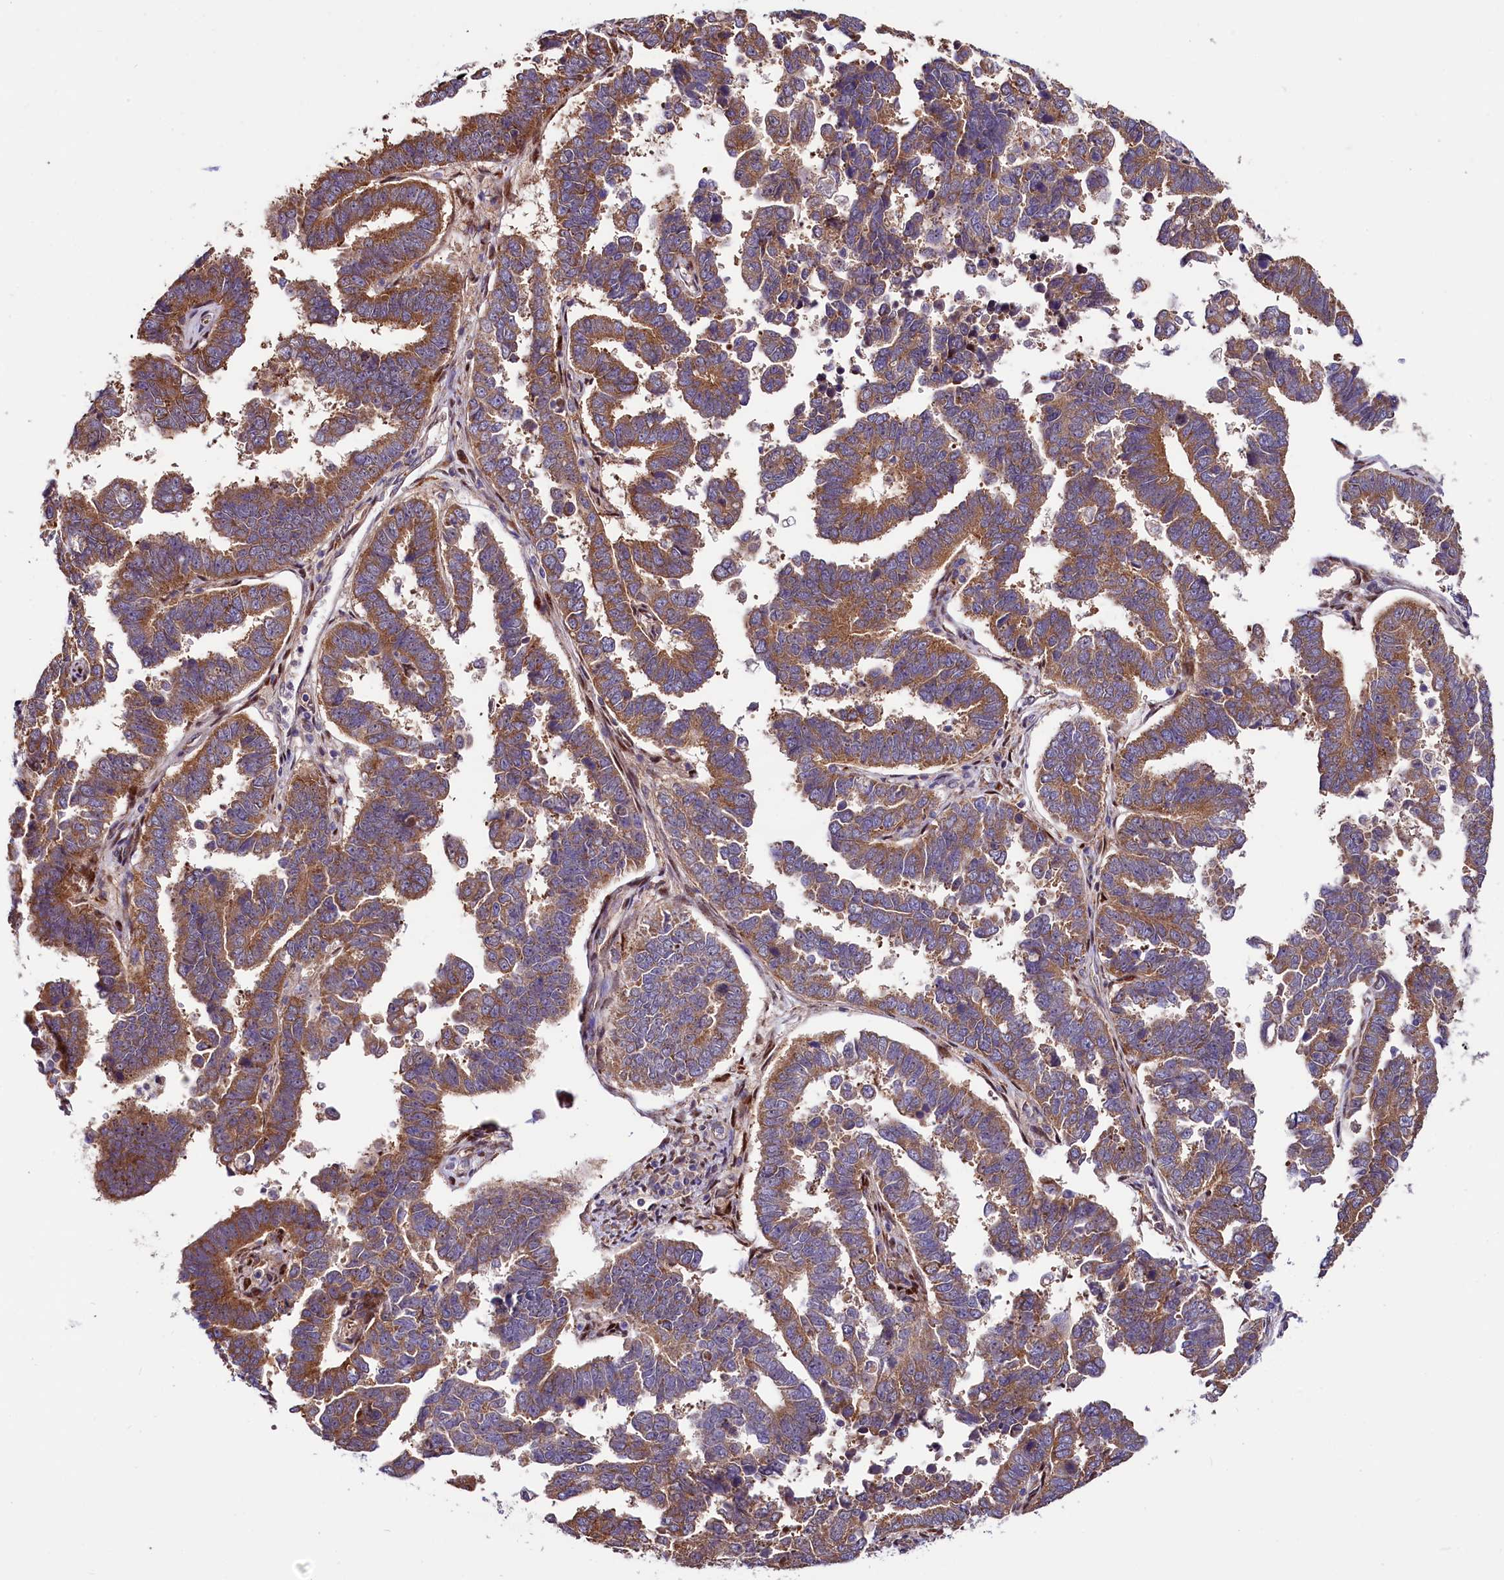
{"staining": {"intensity": "moderate", "quantity": ">75%", "location": "cytoplasmic/membranous"}, "tissue": "endometrial cancer", "cell_type": "Tumor cells", "image_type": "cancer", "snomed": [{"axis": "morphology", "description": "Adenocarcinoma, NOS"}, {"axis": "topography", "description": "Endometrium"}], "caption": "The photomicrograph reveals staining of endometrial cancer (adenocarcinoma), revealing moderate cytoplasmic/membranous protein expression (brown color) within tumor cells.", "gene": "PDZRN3", "patient": {"sex": "female", "age": 75}}